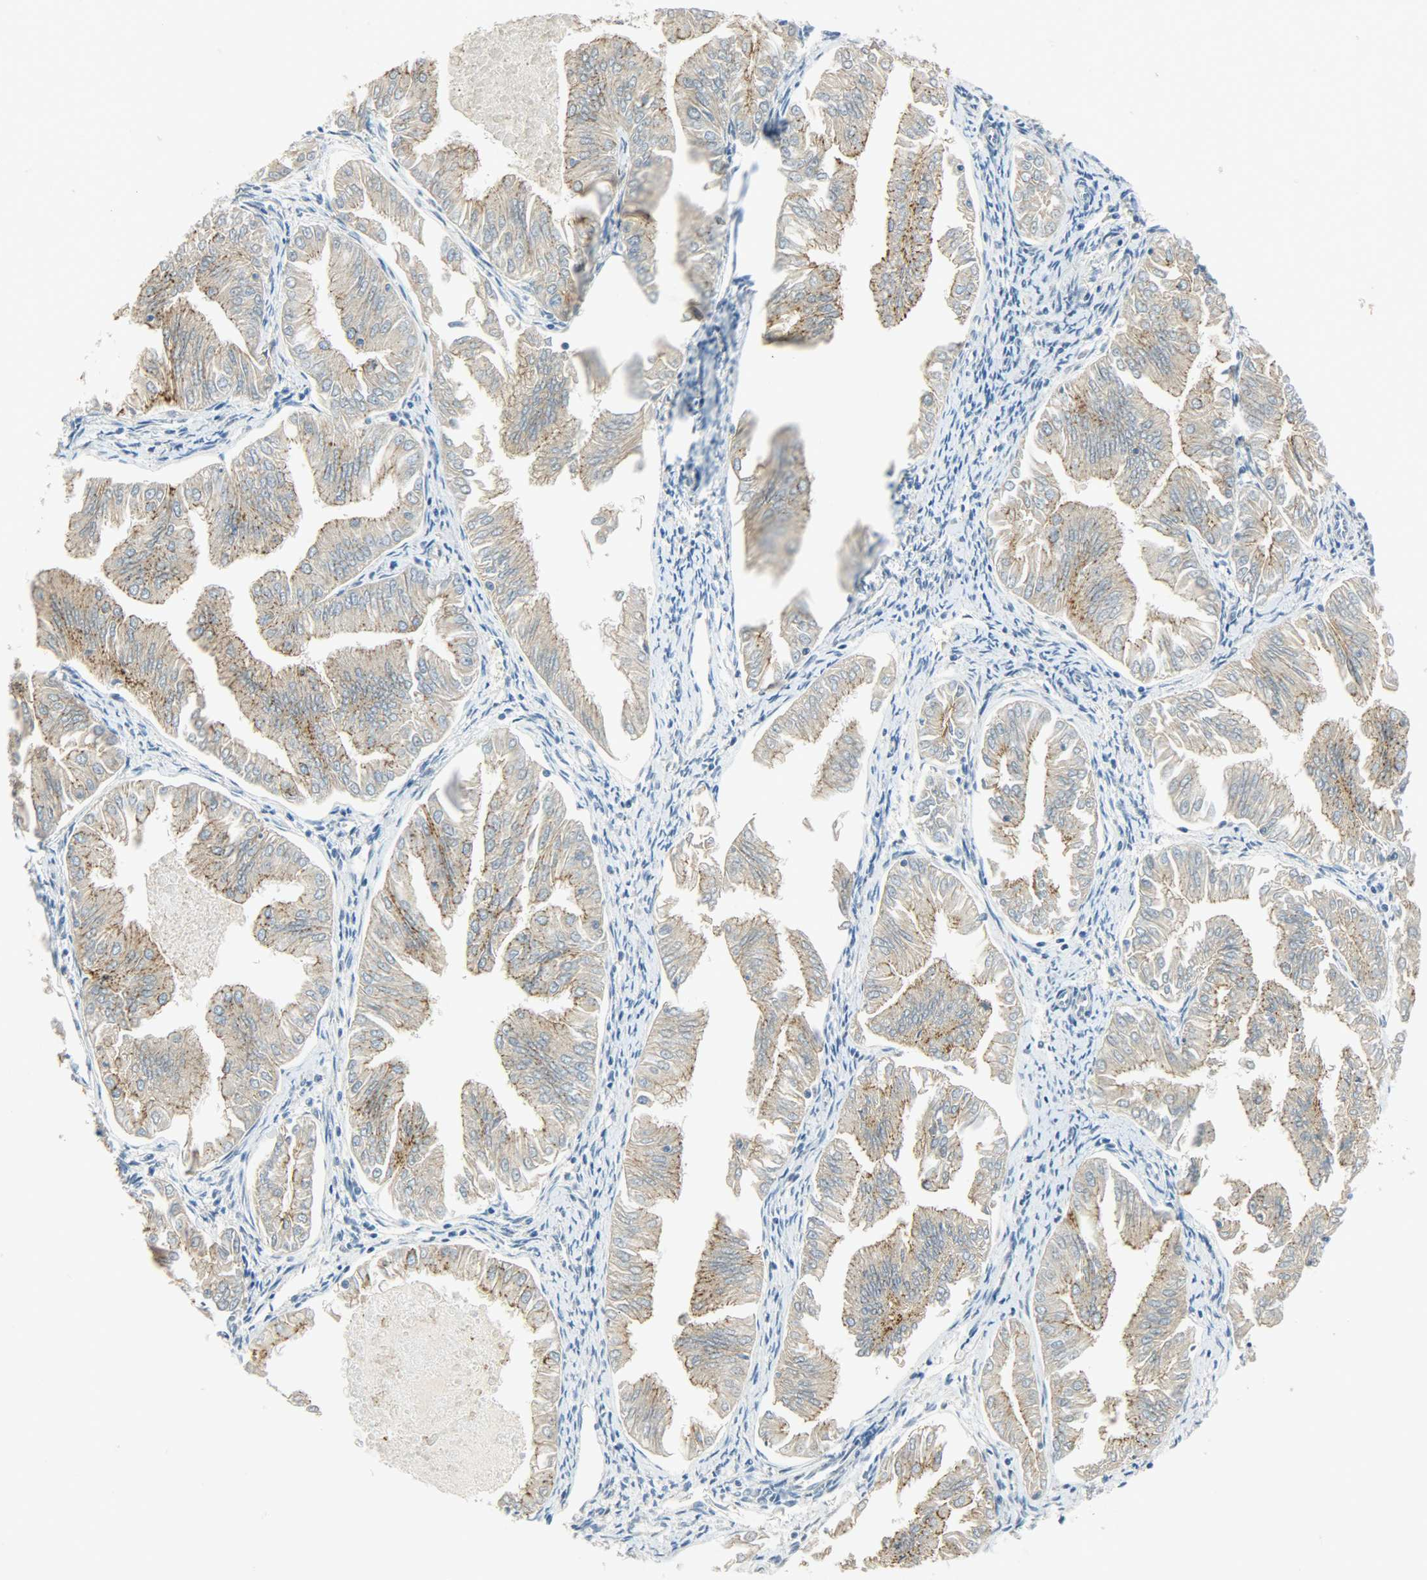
{"staining": {"intensity": "moderate", "quantity": ">75%", "location": "cytoplasmic/membranous"}, "tissue": "endometrial cancer", "cell_type": "Tumor cells", "image_type": "cancer", "snomed": [{"axis": "morphology", "description": "Adenocarcinoma, NOS"}, {"axis": "topography", "description": "Endometrium"}], "caption": "Protein expression by immunohistochemistry reveals moderate cytoplasmic/membranous staining in approximately >75% of tumor cells in endometrial cancer. (brown staining indicates protein expression, while blue staining denotes nuclei).", "gene": "DSG2", "patient": {"sex": "female", "age": 53}}